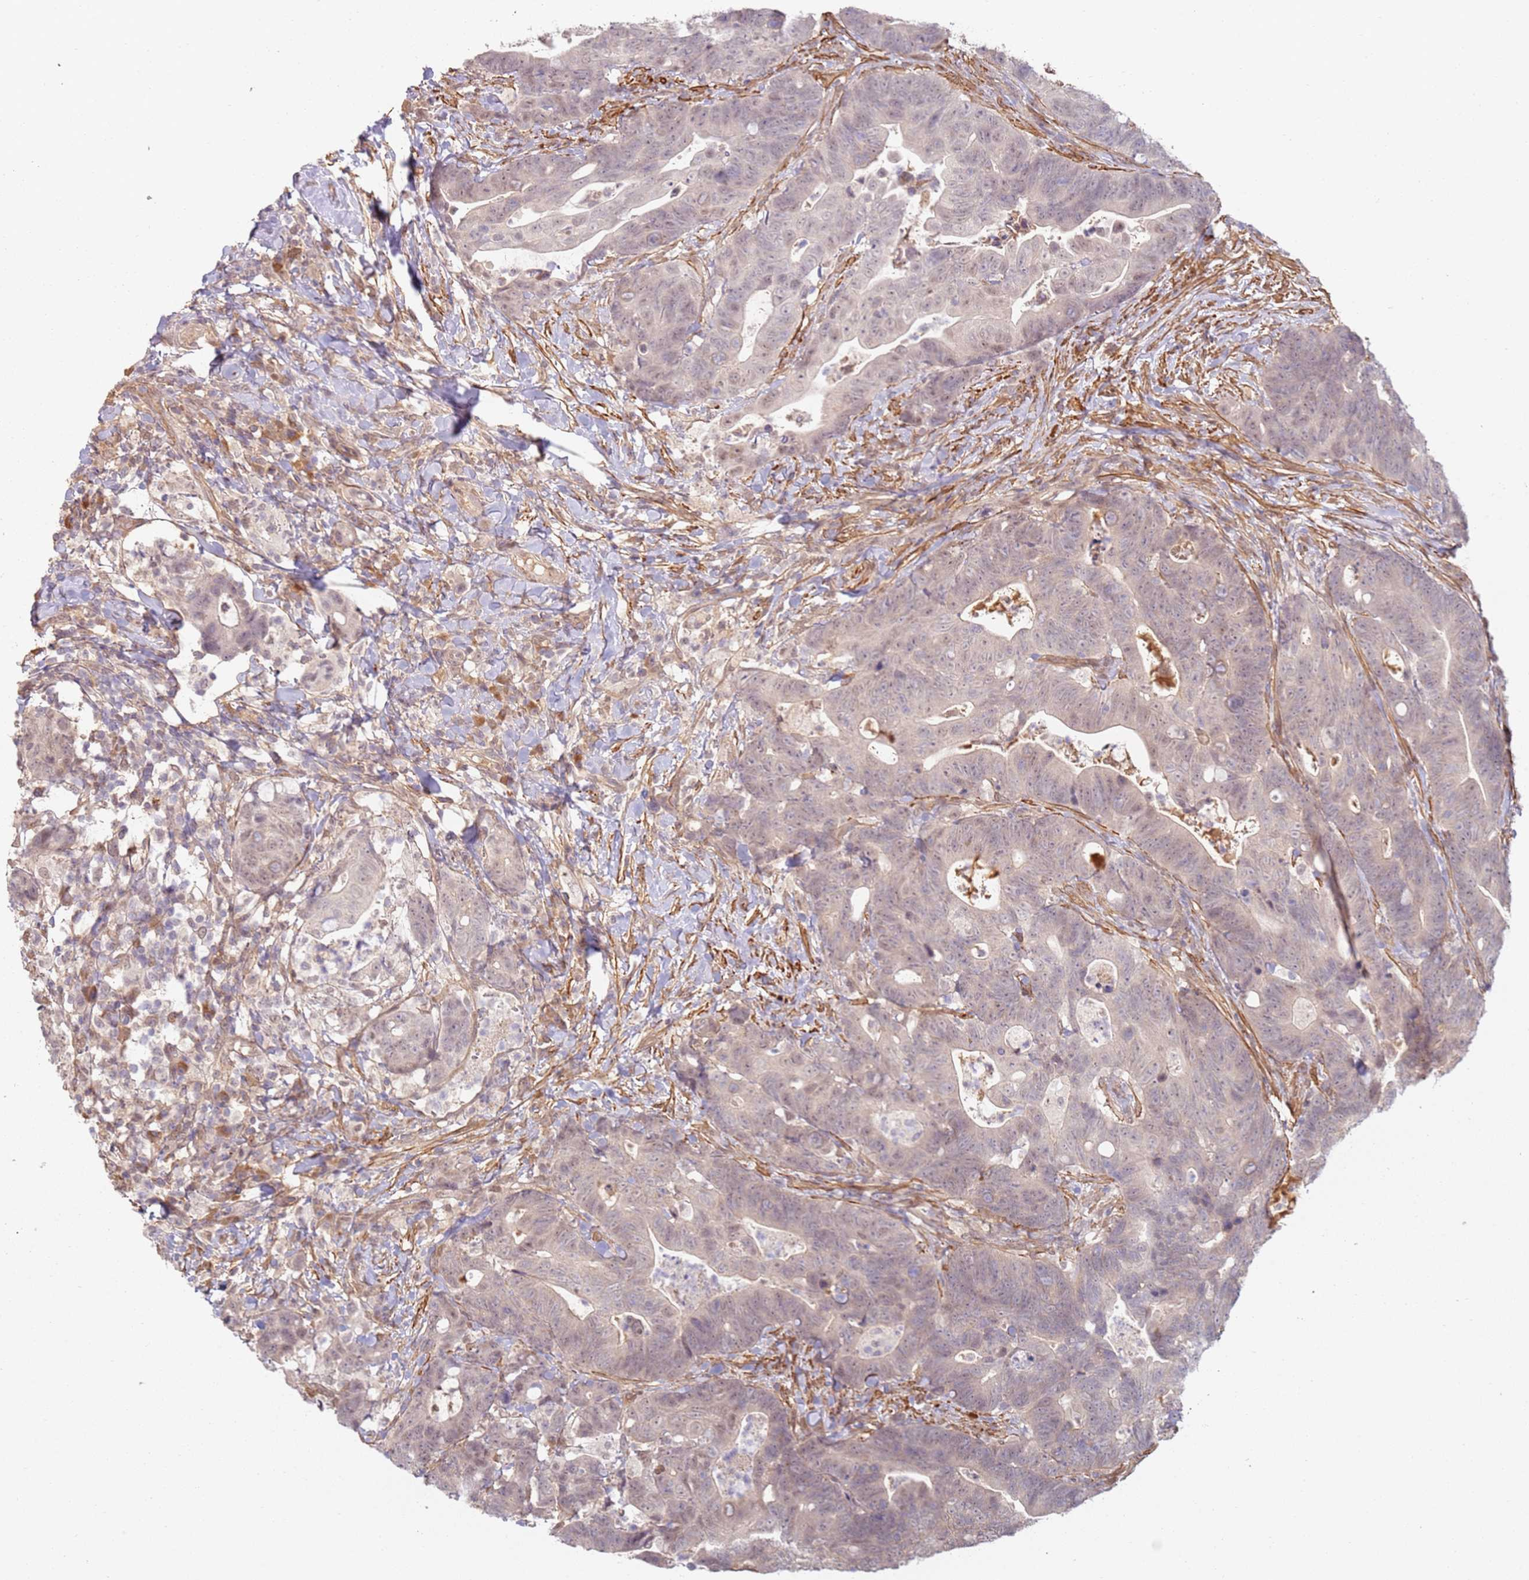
{"staining": {"intensity": "weak", "quantity": ">75%", "location": "cytoplasmic/membranous"}, "tissue": "colorectal cancer", "cell_type": "Tumor cells", "image_type": "cancer", "snomed": [{"axis": "morphology", "description": "Adenocarcinoma, NOS"}, {"axis": "topography", "description": "Colon"}], "caption": "Tumor cells demonstrate low levels of weak cytoplasmic/membranous staining in about >75% of cells in human colorectal adenocarcinoma.", "gene": "WDR93", "patient": {"sex": "female", "age": 82}}